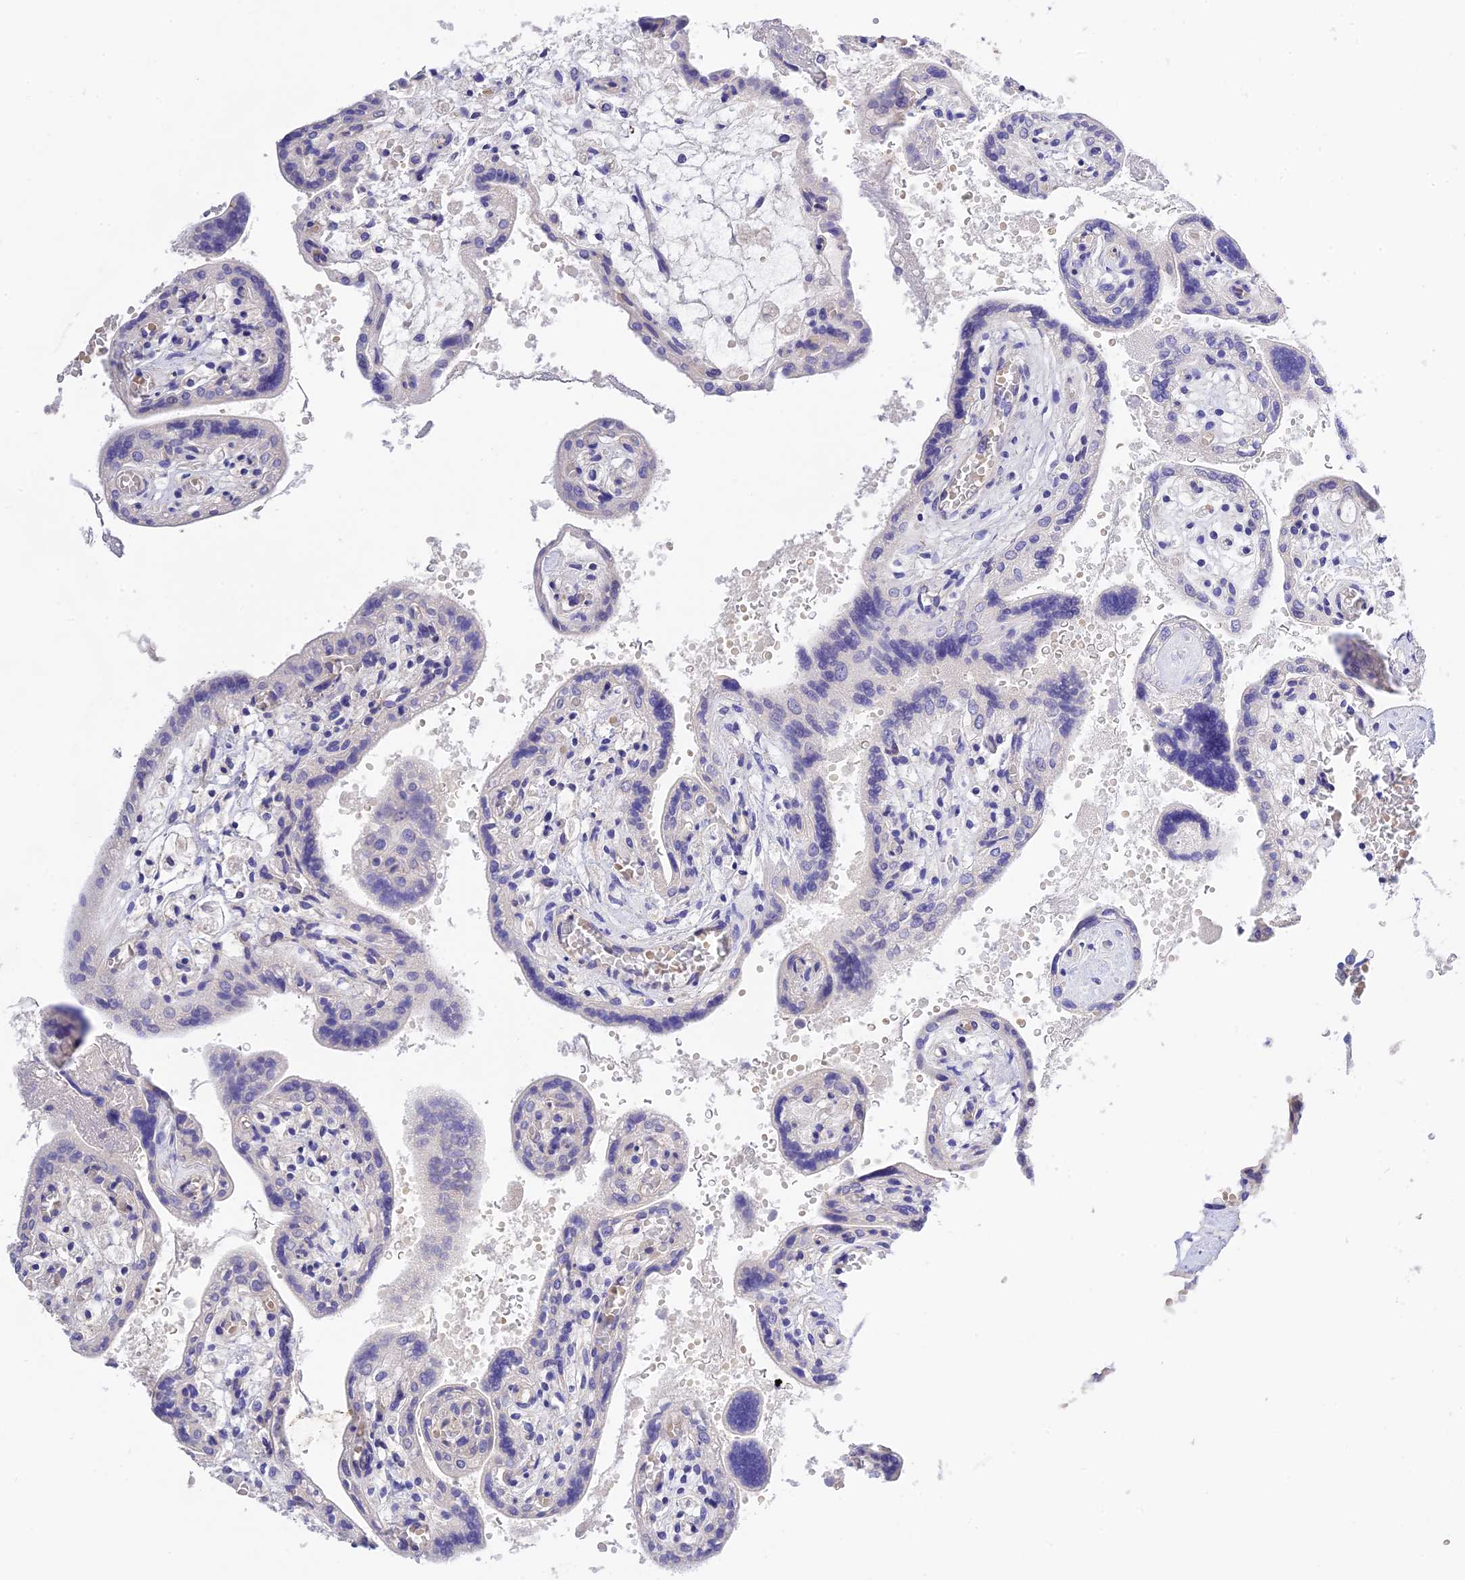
{"staining": {"intensity": "negative", "quantity": "none", "location": "none"}, "tissue": "placenta", "cell_type": "Decidual cells", "image_type": "normal", "snomed": [{"axis": "morphology", "description": "Normal tissue, NOS"}, {"axis": "topography", "description": "Placenta"}], "caption": "There is no significant expression in decidual cells of placenta.", "gene": "MS4A5", "patient": {"sex": "female", "age": 37}}